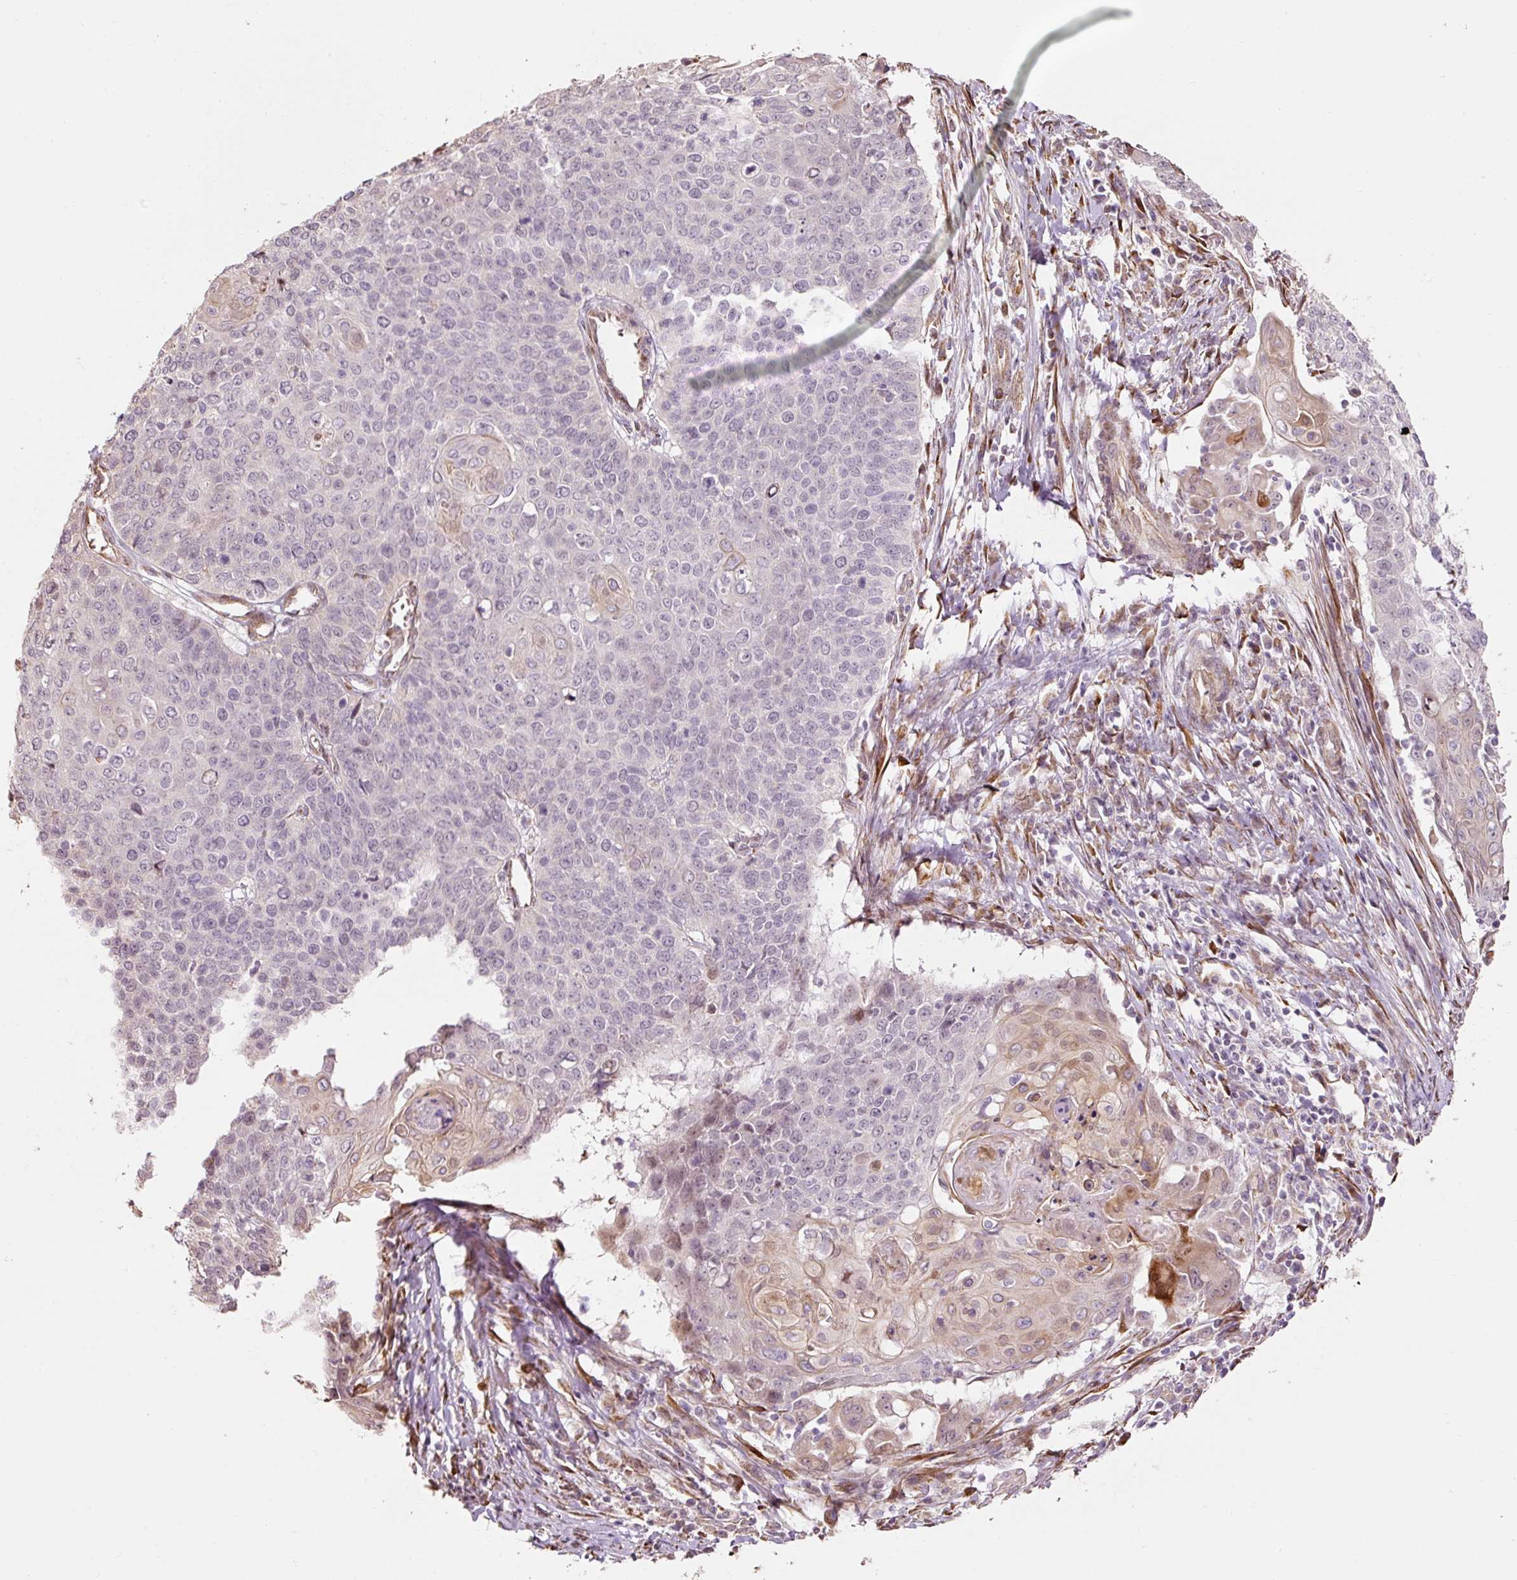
{"staining": {"intensity": "negative", "quantity": "none", "location": "none"}, "tissue": "cervical cancer", "cell_type": "Tumor cells", "image_type": "cancer", "snomed": [{"axis": "morphology", "description": "Squamous cell carcinoma, NOS"}, {"axis": "topography", "description": "Cervix"}], "caption": "The micrograph exhibits no significant staining in tumor cells of cervical cancer (squamous cell carcinoma). (Immunohistochemistry (ihc), brightfield microscopy, high magnification).", "gene": "ETF1", "patient": {"sex": "female", "age": 39}}